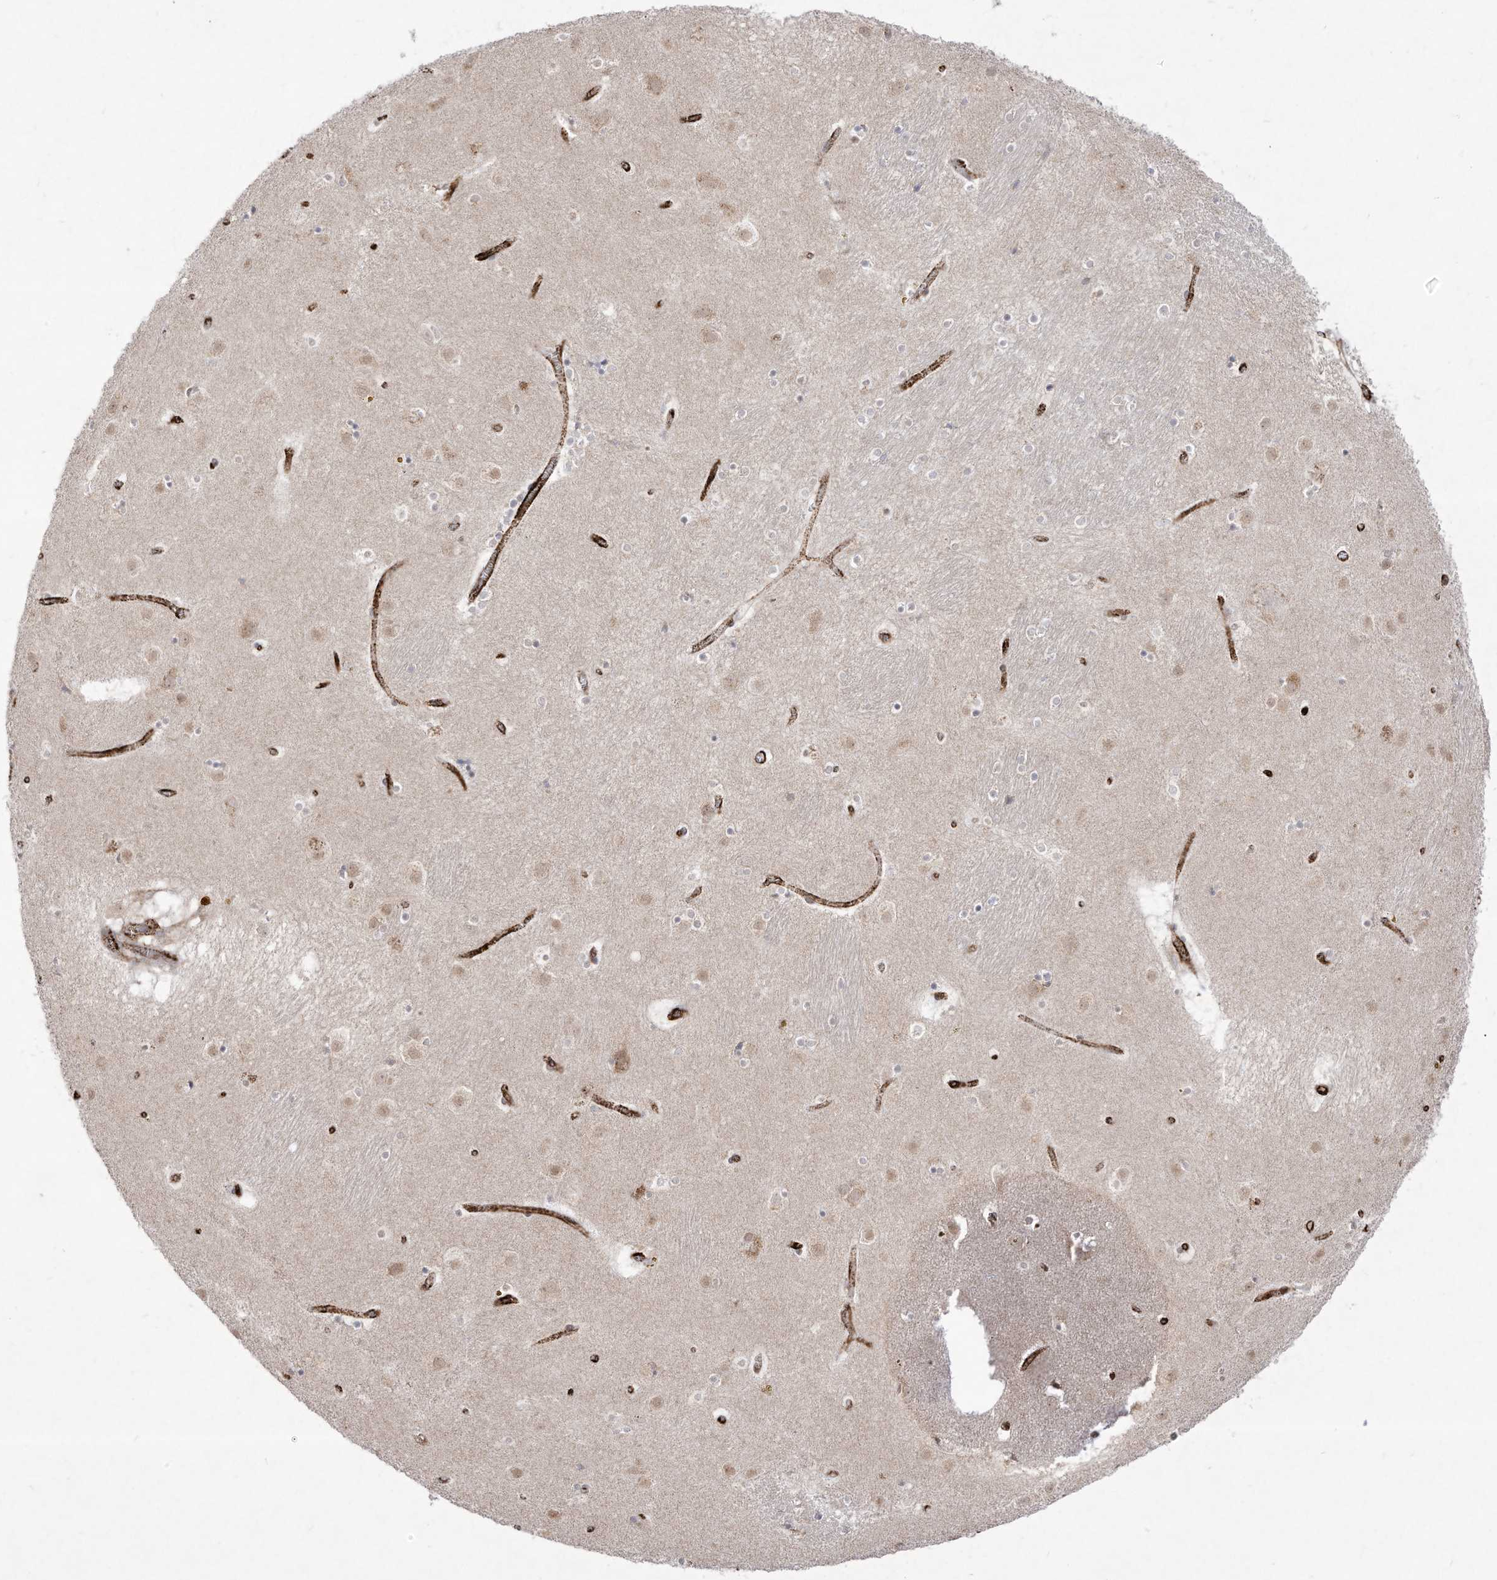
{"staining": {"intensity": "weak", "quantity": "<25%", "location": "cytoplasmic/membranous,nuclear"}, "tissue": "caudate", "cell_type": "Glial cells", "image_type": "normal", "snomed": [{"axis": "morphology", "description": "Normal tissue, NOS"}, {"axis": "topography", "description": "Lateral ventricle wall"}], "caption": "Immunohistochemistry micrograph of benign human caudate stained for a protein (brown), which exhibits no staining in glial cells.", "gene": "ZGRF1", "patient": {"sex": "male", "age": 70}}